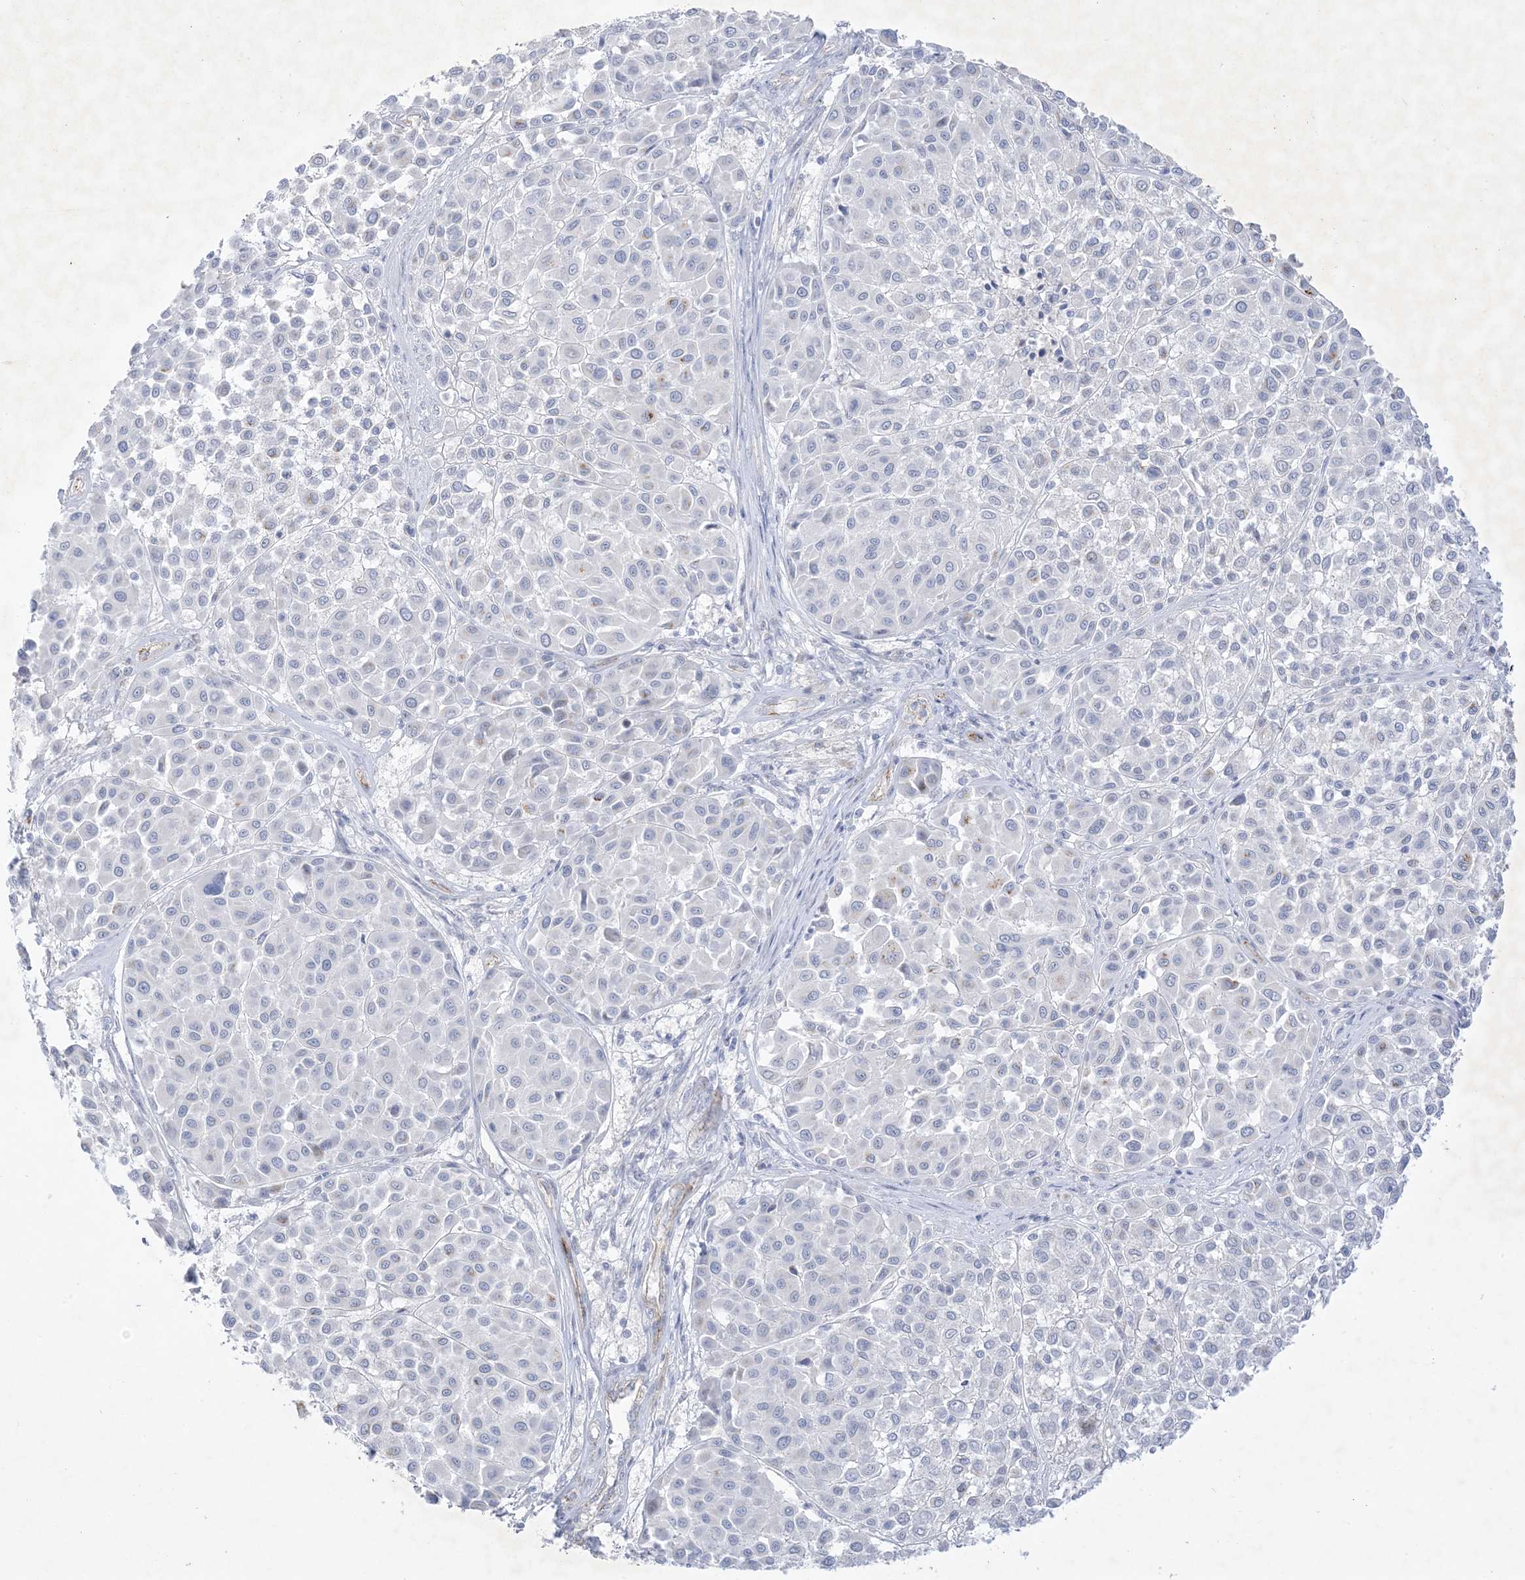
{"staining": {"intensity": "negative", "quantity": "none", "location": "none"}, "tissue": "melanoma", "cell_type": "Tumor cells", "image_type": "cancer", "snomed": [{"axis": "morphology", "description": "Malignant melanoma, Metastatic site"}, {"axis": "topography", "description": "Soft tissue"}], "caption": "DAB immunohistochemical staining of human malignant melanoma (metastatic site) exhibits no significant positivity in tumor cells.", "gene": "B3GNT7", "patient": {"sex": "male", "age": 41}}